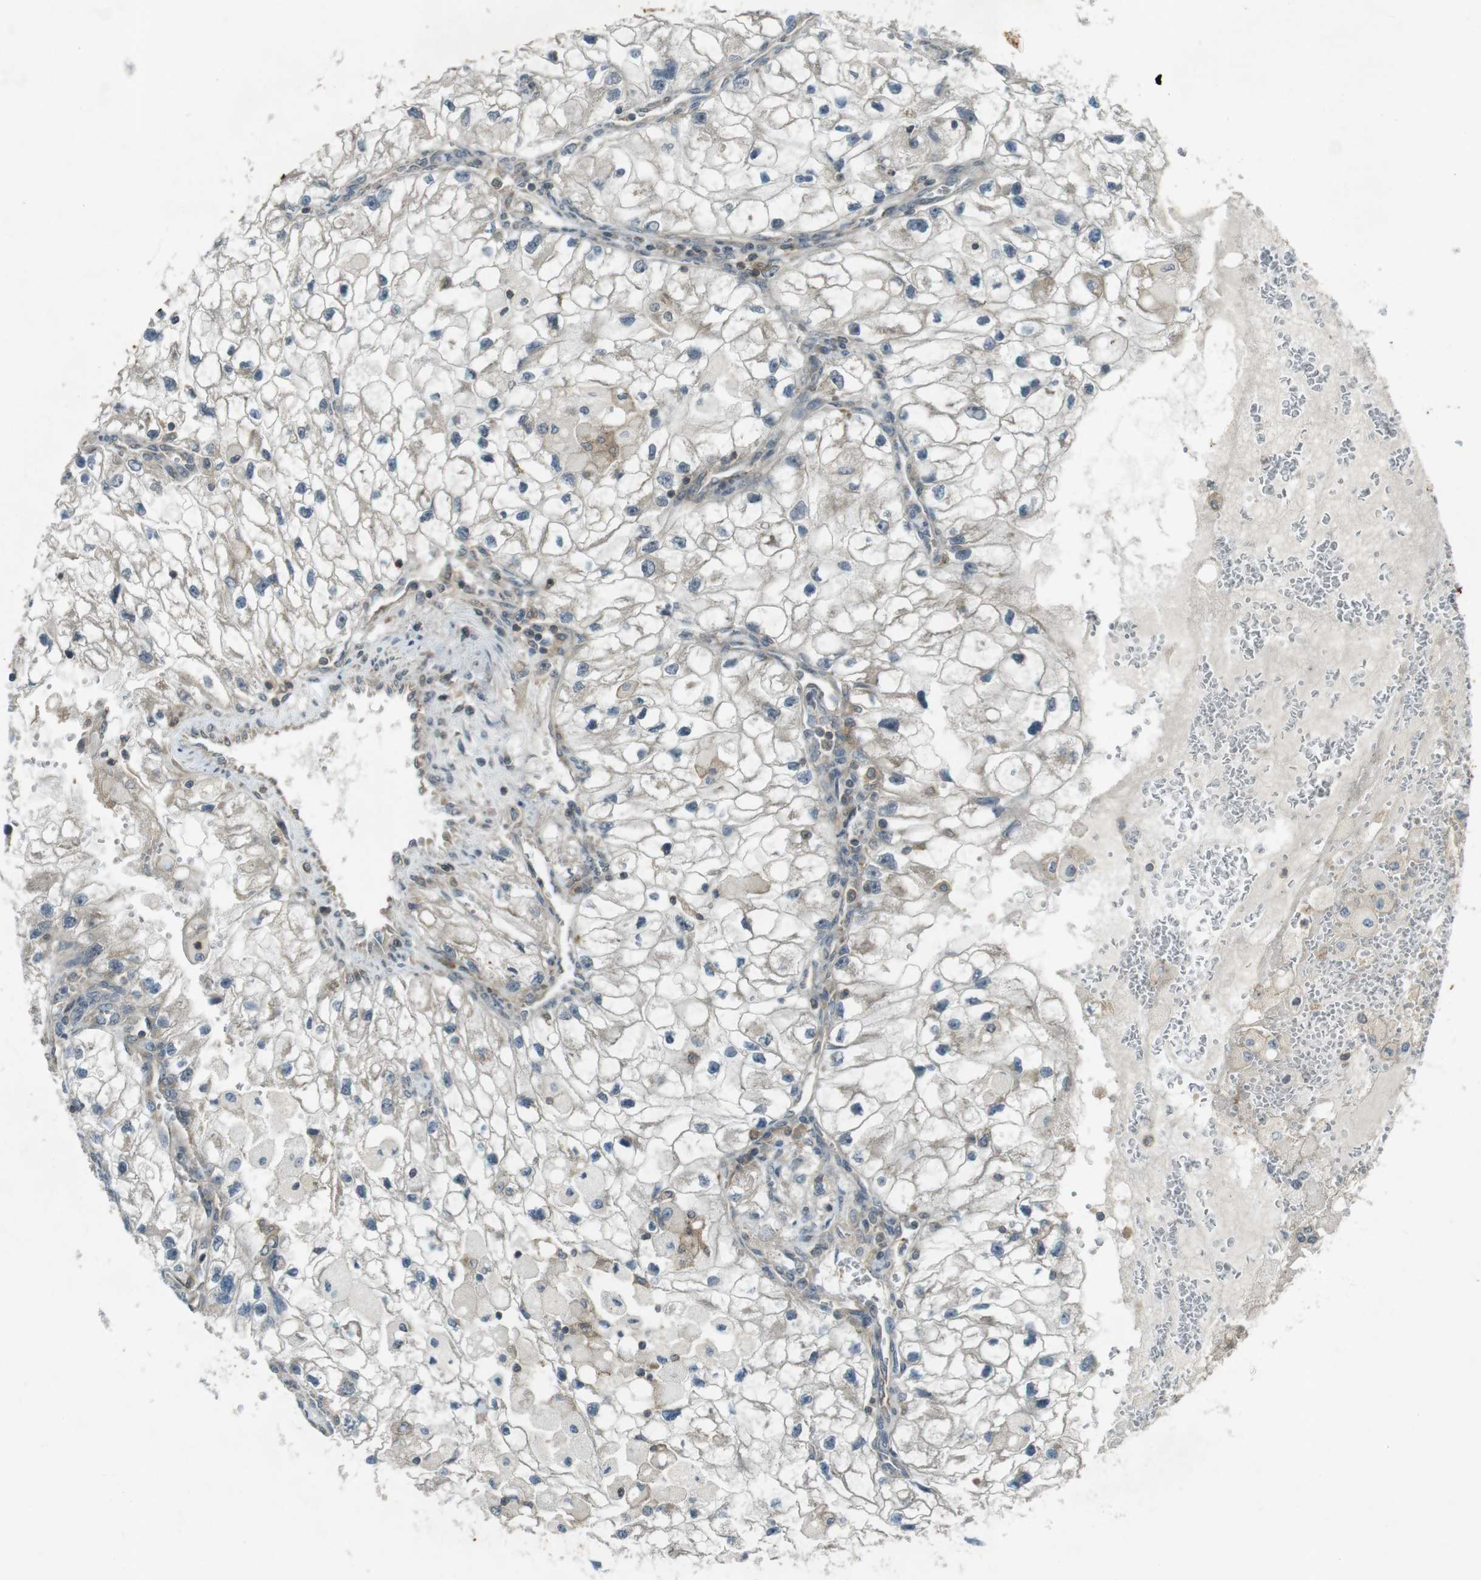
{"staining": {"intensity": "negative", "quantity": "none", "location": "none"}, "tissue": "renal cancer", "cell_type": "Tumor cells", "image_type": "cancer", "snomed": [{"axis": "morphology", "description": "Adenocarcinoma, NOS"}, {"axis": "topography", "description": "Kidney"}], "caption": "High magnification brightfield microscopy of renal cancer stained with DAB (brown) and counterstained with hematoxylin (blue): tumor cells show no significant positivity. The staining was performed using DAB (3,3'-diaminobenzidine) to visualize the protein expression in brown, while the nuclei were stained in blue with hematoxylin (Magnification: 20x).", "gene": "ZYX", "patient": {"sex": "female", "age": 70}}